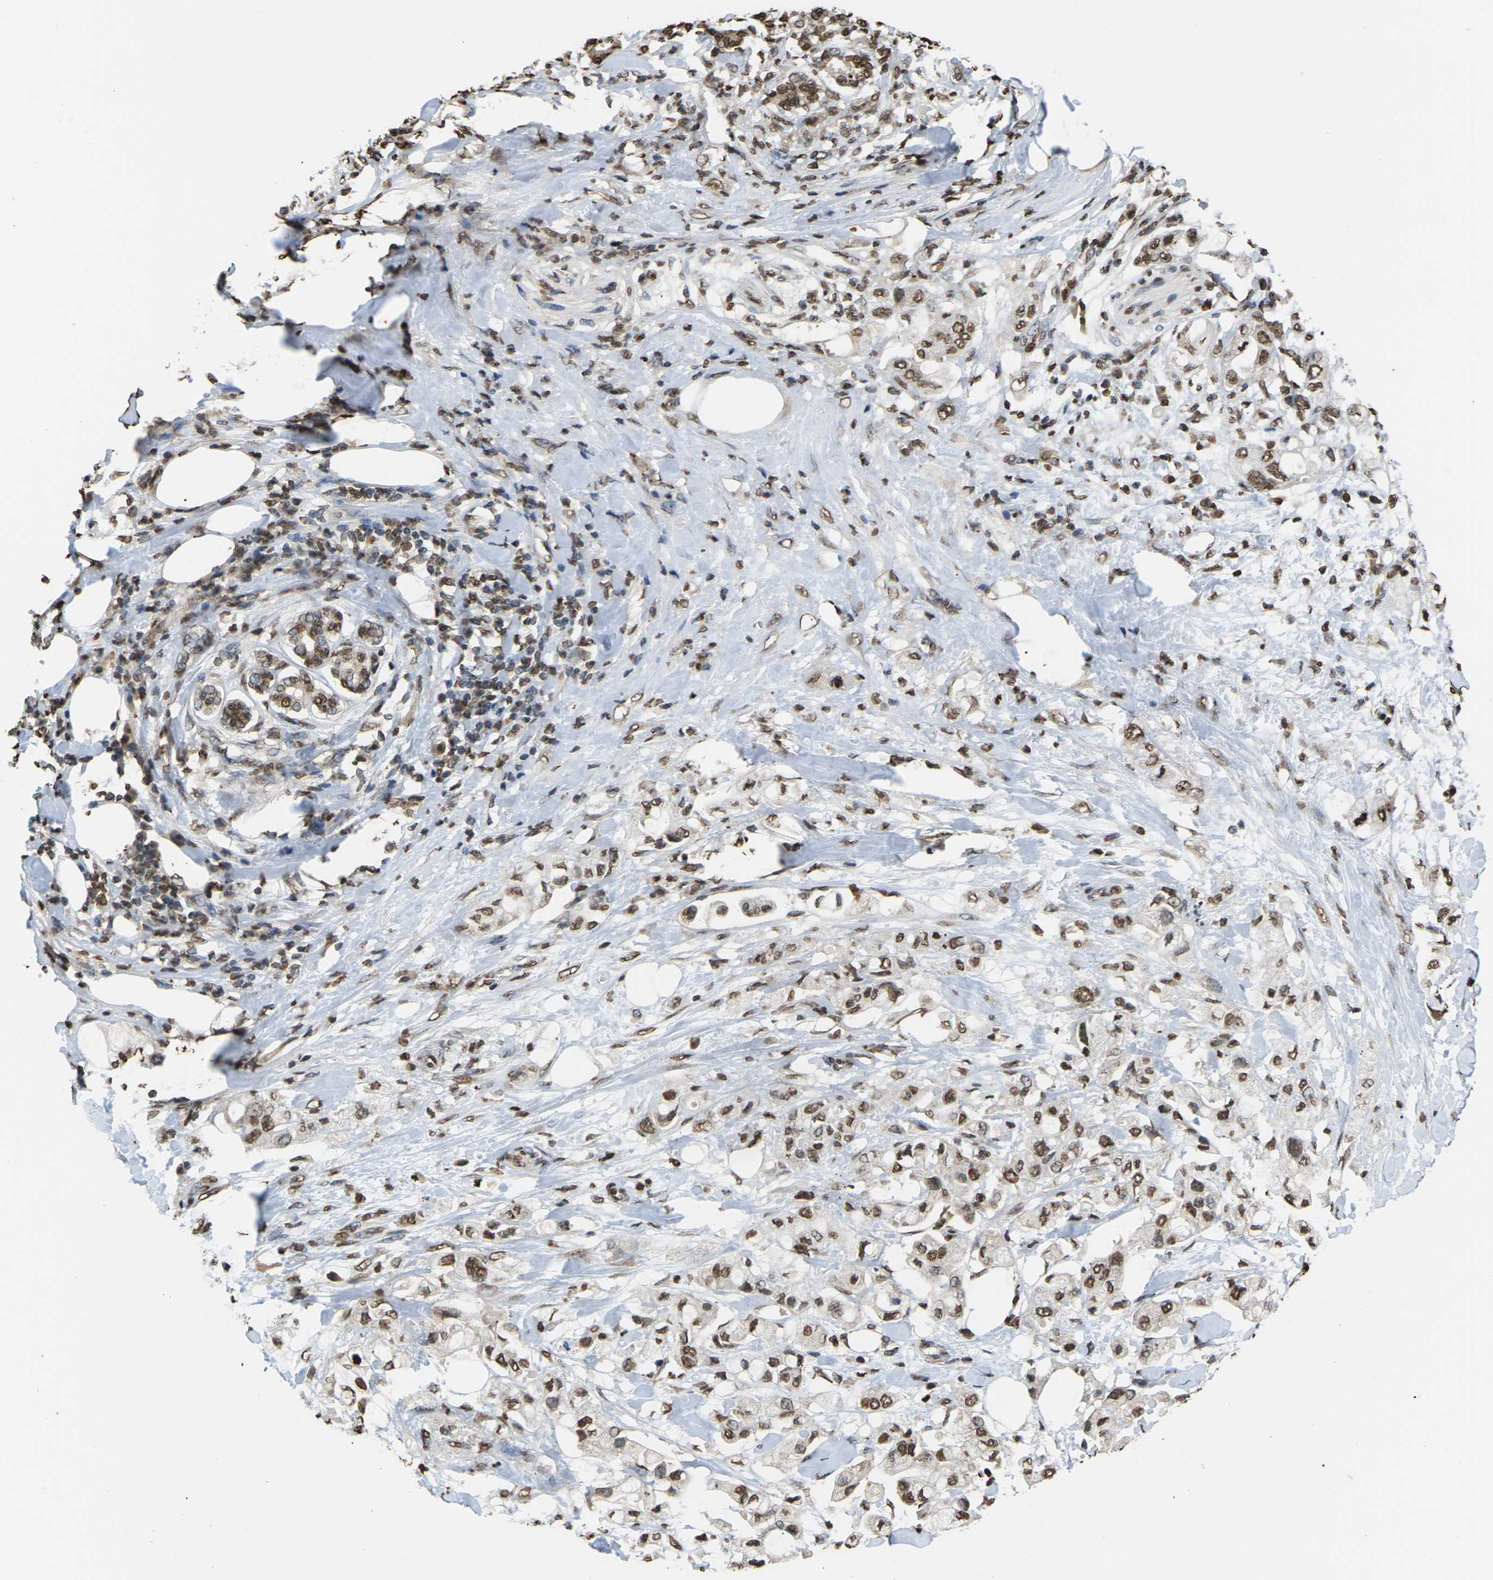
{"staining": {"intensity": "moderate", "quantity": ">75%", "location": "nuclear"}, "tissue": "pancreatic cancer", "cell_type": "Tumor cells", "image_type": "cancer", "snomed": [{"axis": "morphology", "description": "Adenocarcinoma, NOS"}, {"axis": "topography", "description": "Pancreas"}], "caption": "Protein expression analysis of human pancreatic cancer (adenocarcinoma) reveals moderate nuclear positivity in about >75% of tumor cells.", "gene": "EMSY", "patient": {"sex": "female", "age": 56}}